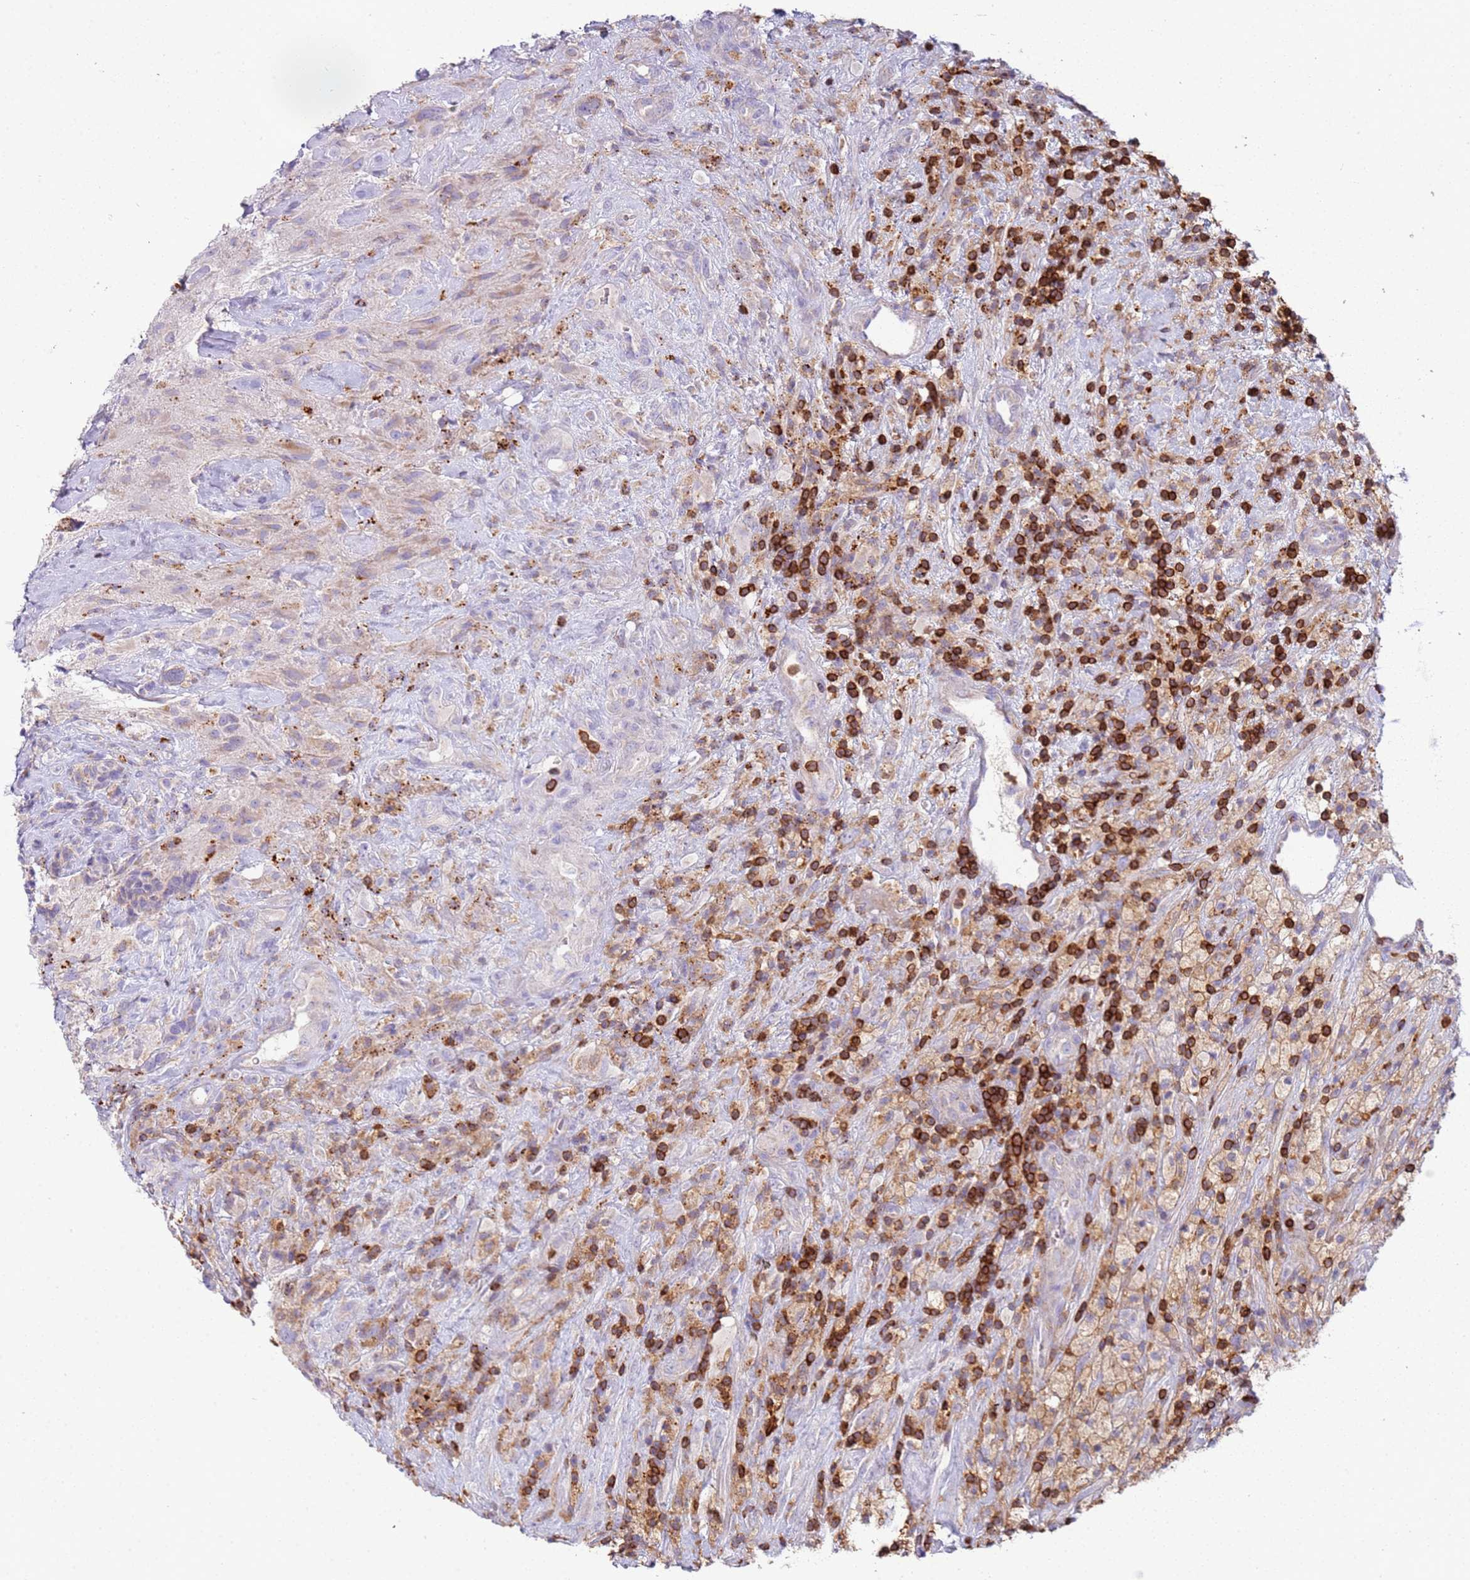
{"staining": {"intensity": "moderate", "quantity": "25%-75%", "location": "cytoplasmic/membranous"}, "tissue": "glioma", "cell_type": "Tumor cells", "image_type": "cancer", "snomed": [{"axis": "morphology", "description": "Glioma, malignant, High grade"}, {"axis": "topography", "description": "Brain"}], "caption": "A medium amount of moderate cytoplasmic/membranous staining is seen in about 25%-75% of tumor cells in malignant glioma (high-grade) tissue.", "gene": "TTPAL", "patient": {"sex": "male", "age": 69}}